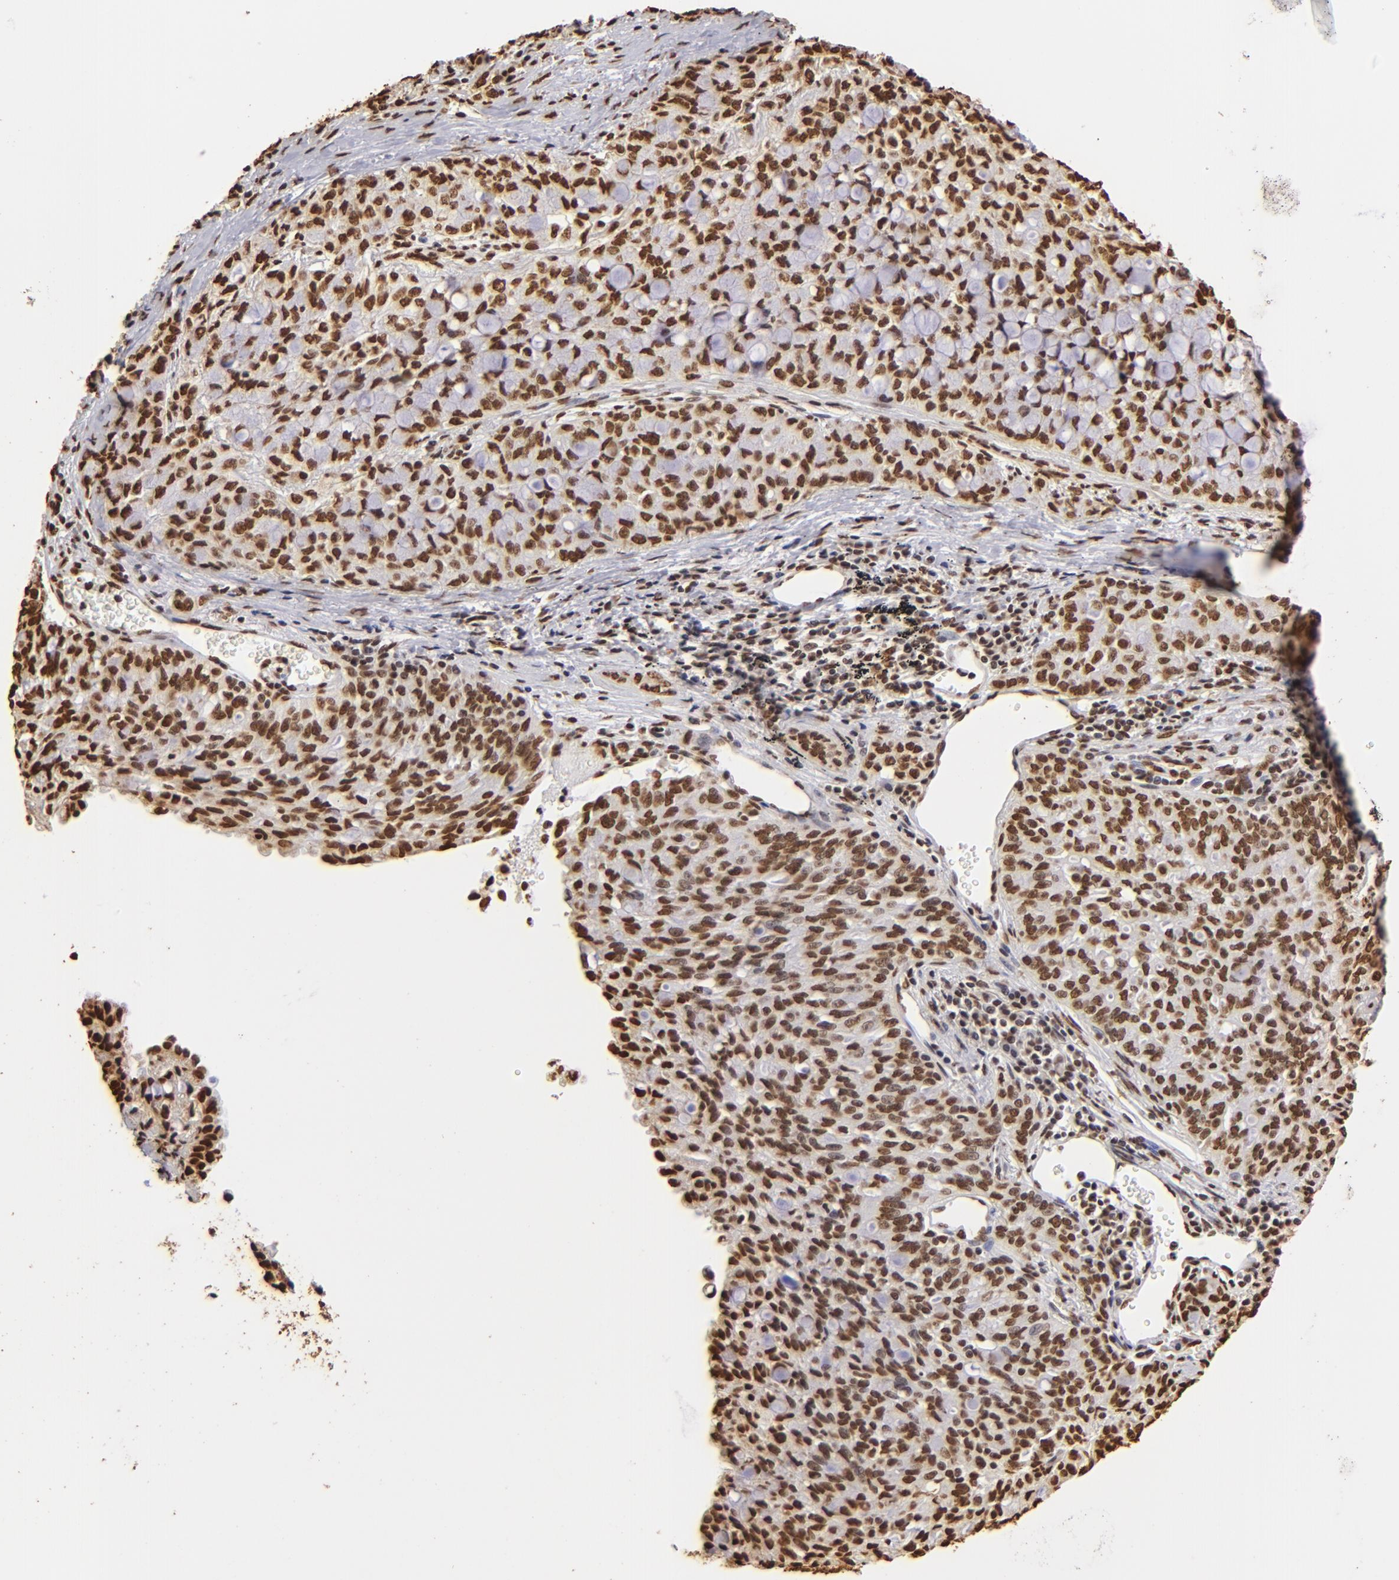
{"staining": {"intensity": "strong", "quantity": ">75%", "location": "nuclear"}, "tissue": "lung cancer", "cell_type": "Tumor cells", "image_type": "cancer", "snomed": [{"axis": "morphology", "description": "Adenocarcinoma, NOS"}, {"axis": "topography", "description": "Lung"}], "caption": "The photomicrograph exhibits a brown stain indicating the presence of a protein in the nuclear of tumor cells in lung cancer (adenocarcinoma).", "gene": "ILF3", "patient": {"sex": "female", "age": 44}}